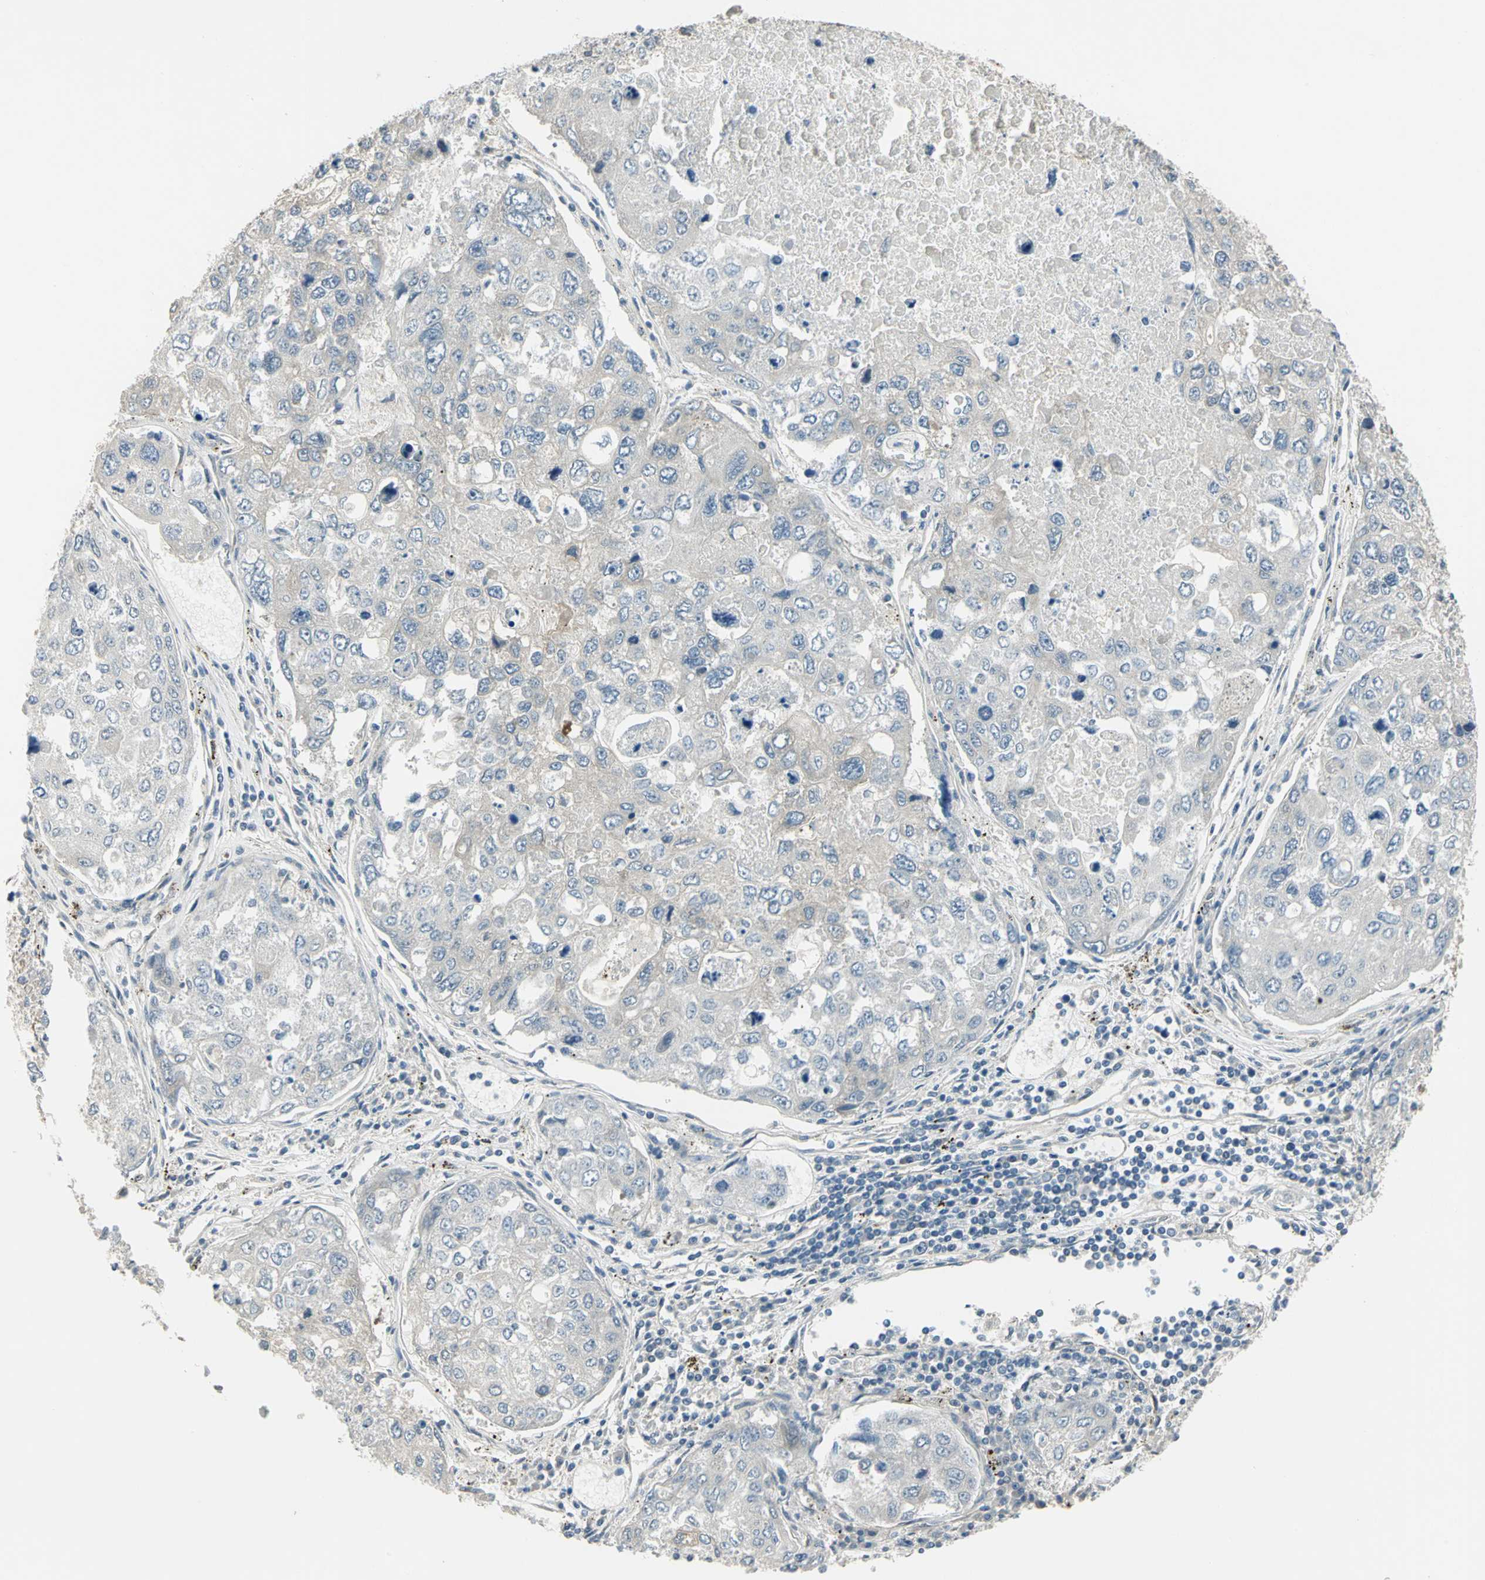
{"staining": {"intensity": "negative", "quantity": "none", "location": "none"}, "tissue": "urothelial cancer", "cell_type": "Tumor cells", "image_type": "cancer", "snomed": [{"axis": "morphology", "description": "Urothelial carcinoma, High grade"}, {"axis": "topography", "description": "Lymph node"}, {"axis": "topography", "description": "Urinary bladder"}], "caption": "Immunohistochemistry of urothelial carcinoma (high-grade) displays no expression in tumor cells.", "gene": "PRKAA1", "patient": {"sex": "male", "age": 51}}